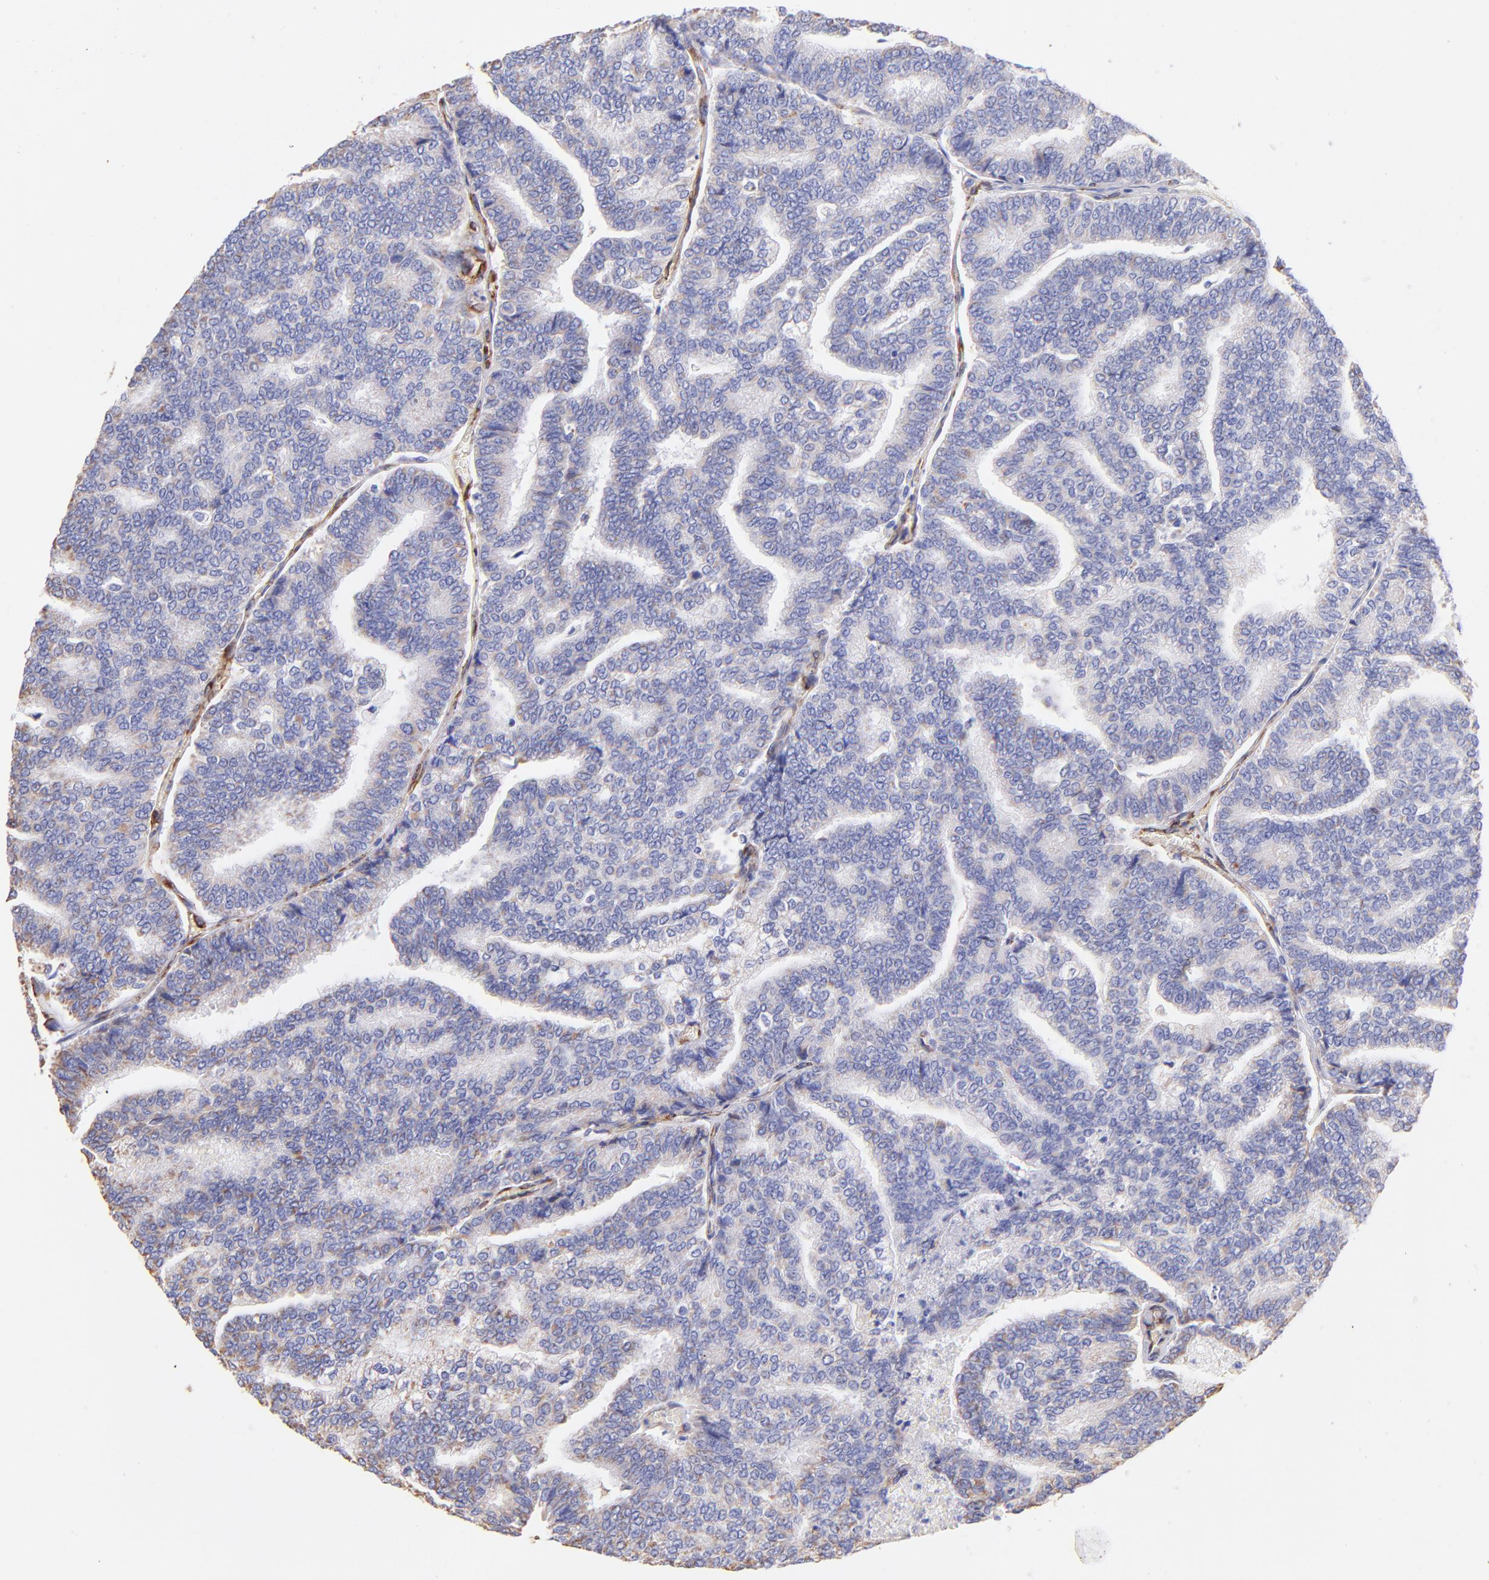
{"staining": {"intensity": "weak", "quantity": "25%-75%", "location": "cytoplasmic/membranous"}, "tissue": "thyroid cancer", "cell_type": "Tumor cells", "image_type": "cancer", "snomed": [{"axis": "morphology", "description": "Papillary adenocarcinoma, NOS"}, {"axis": "topography", "description": "Thyroid gland"}], "caption": "Thyroid papillary adenocarcinoma stained for a protein (brown) shows weak cytoplasmic/membranous positive expression in approximately 25%-75% of tumor cells.", "gene": "SPARC", "patient": {"sex": "female", "age": 35}}